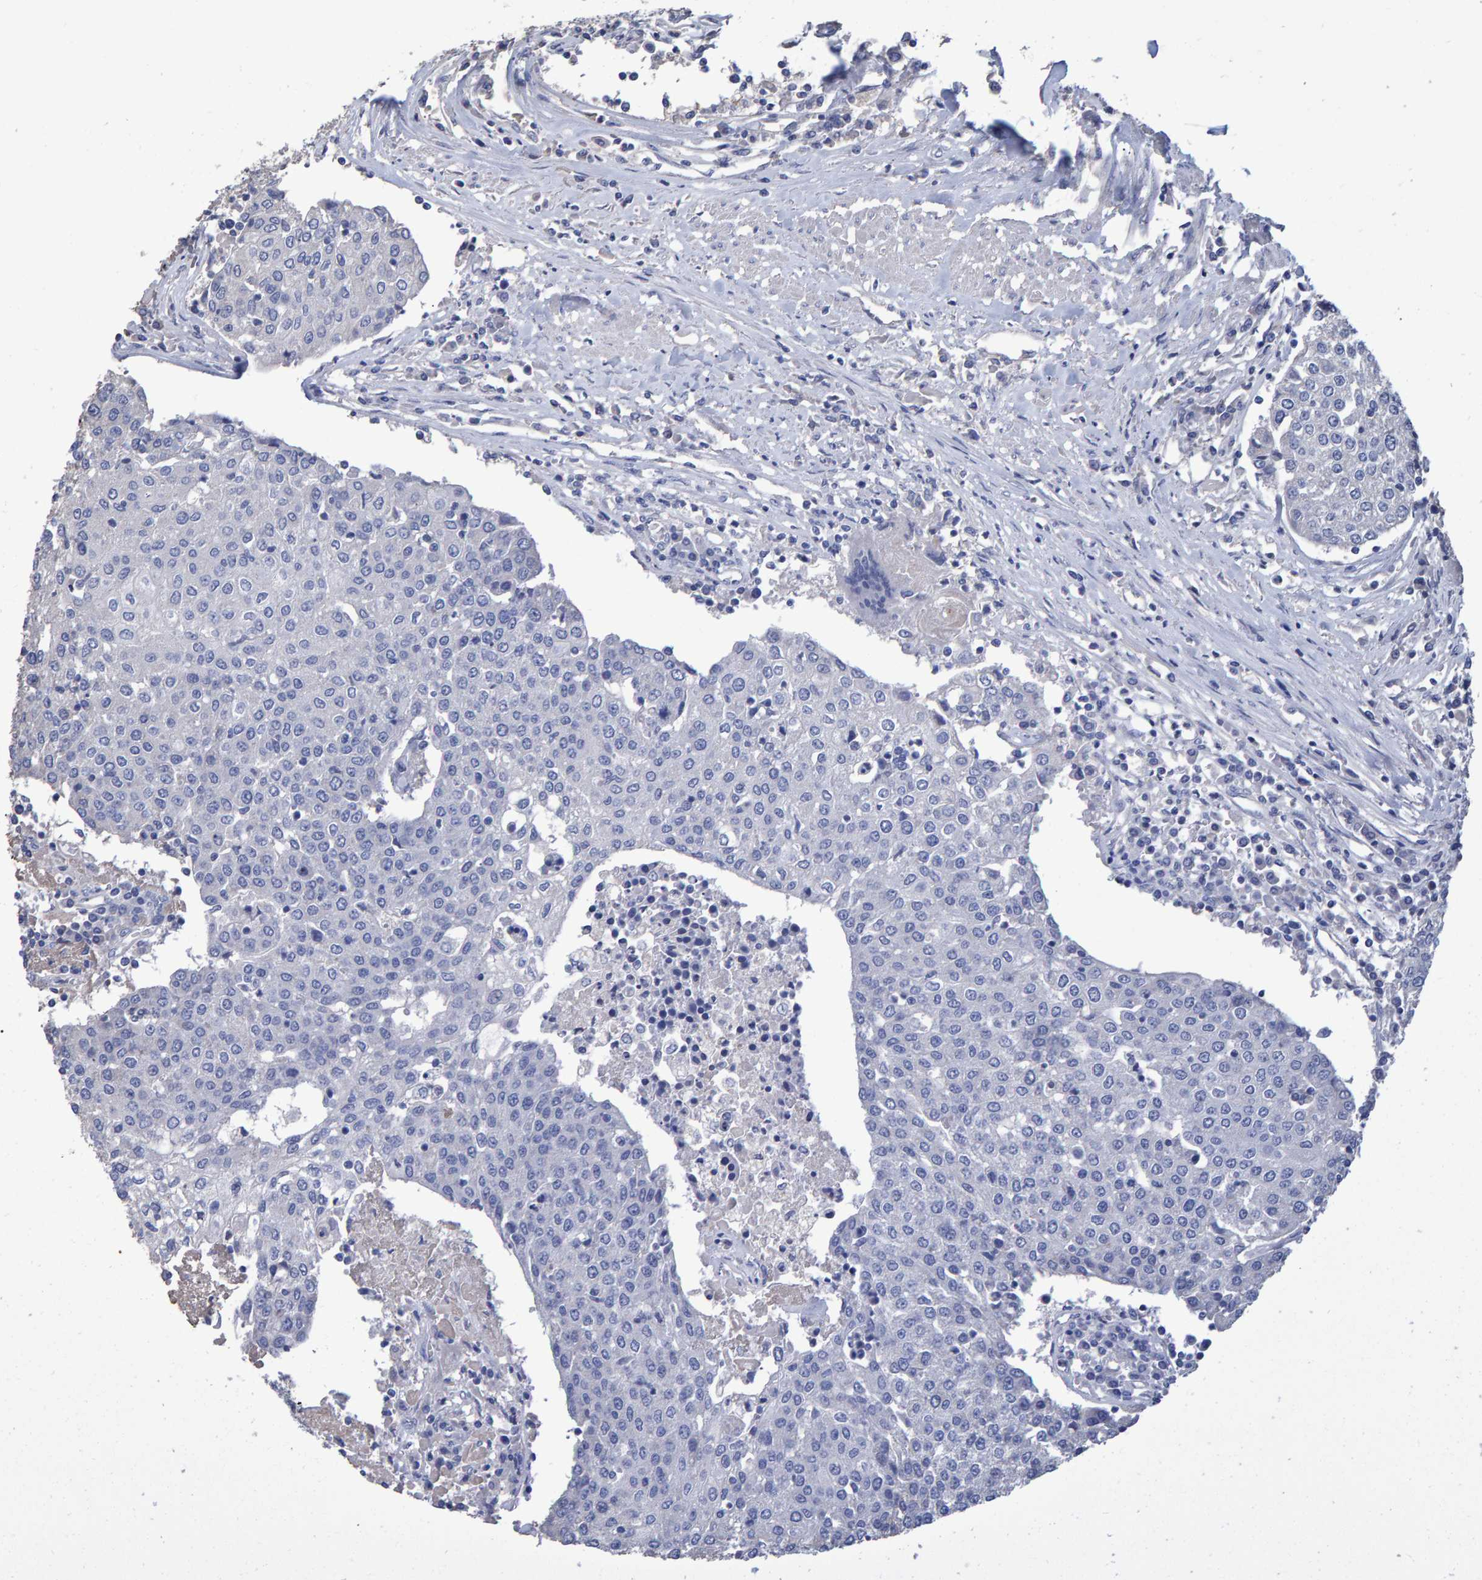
{"staining": {"intensity": "negative", "quantity": "none", "location": "none"}, "tissue": "urothelial cancer", "cell_type": "Tumor cells", "image_type": "cancer", "snomed": [{"axis": "morphology", "description": "Urothelial carcinoma, High grade"}, {"axis": "topography", "description": "Urinary bladder"}], "caption": "Human urothelial cancer stained for a protein using immunohistochemistry demonstrates no expression in tumor cells.", "gene": "HEMGN", "patient": {"sex": "female", "age": 85}}